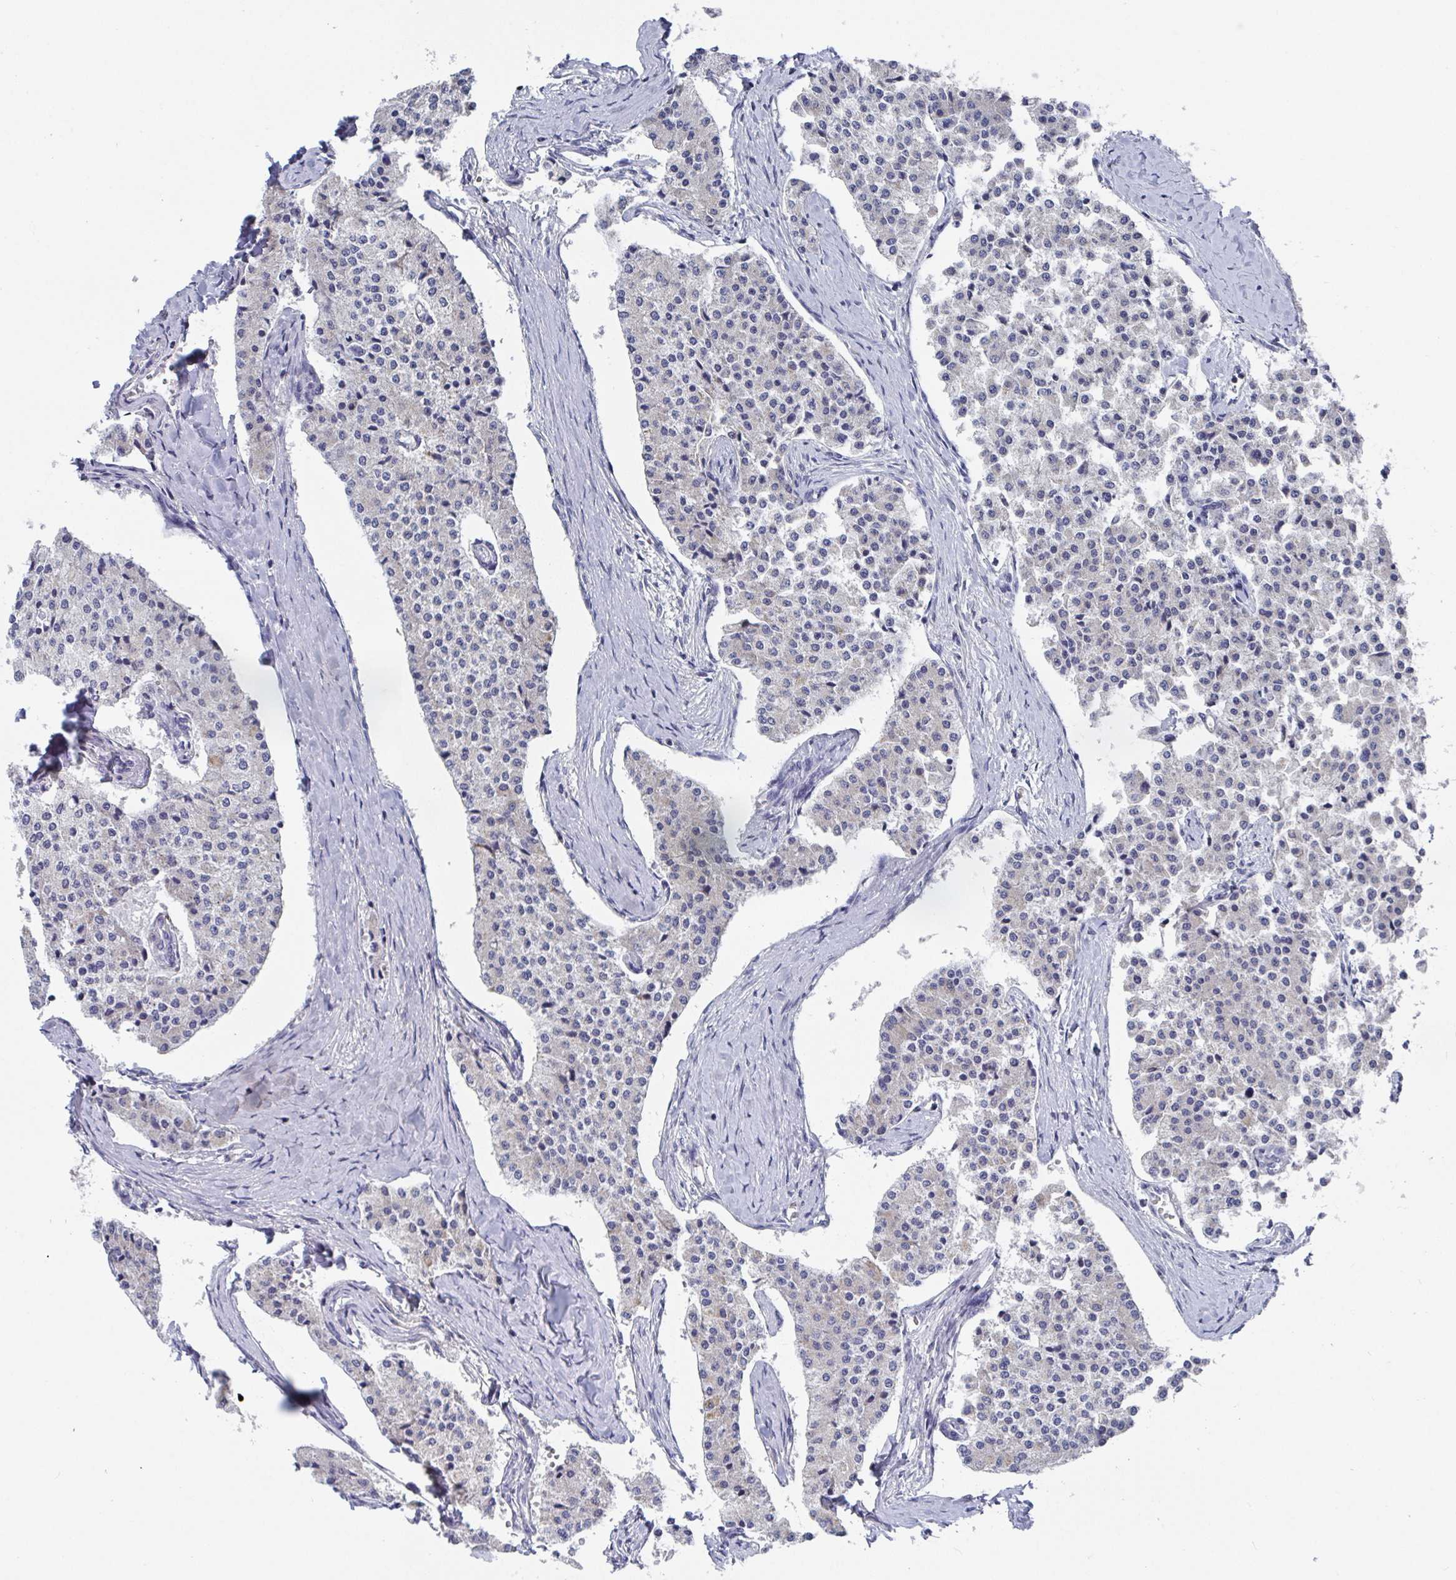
{"staining": {"intensity": "negative", "quantity": "none", "location": "none"}, "tissue": "carcinoid", "cell_type": "Tumor cells", "image_type": "cancer", "snomed": [{"axis": "morphology", "description": "Carcinoid, malignant, NOS"}, {"axis": "topography", "description": "Colon"}], "caption": "The micrograph exhibits no staining of tumor cells in carcinoid (malignant). Brightfield microscopy of IHC stained with DAB (brown) and hematoxylin (blue), captured at high magnification.", "gene": "ATP5F1C", "patient": {"sex": "female", "age": 52}}